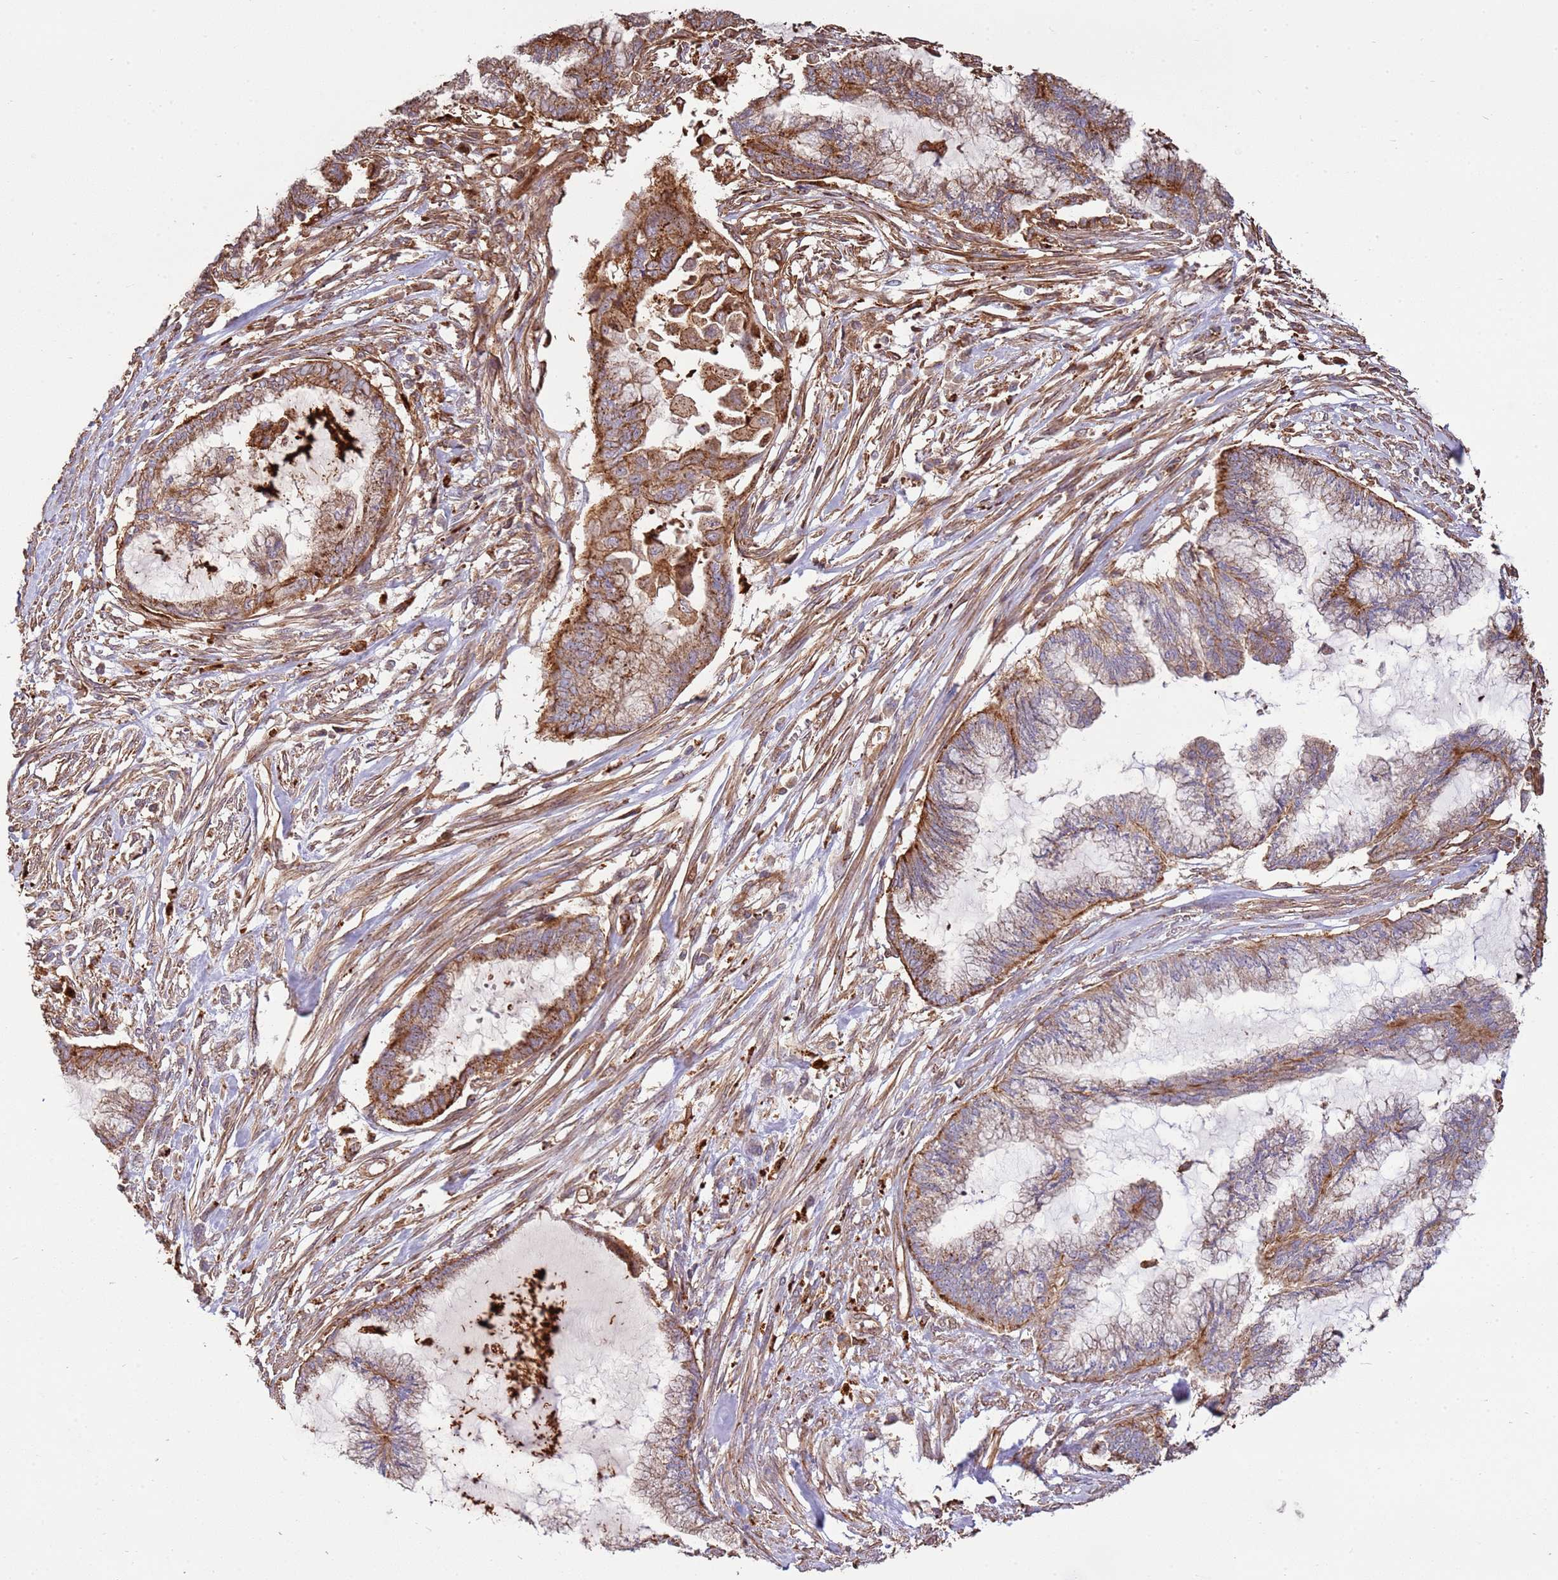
{"staining": {"intensity": "strong", "quantity": "25%-75%", "location": "cytoplasmic/membranous"}, "tissue": "endometrial cancer", "cell_type": "Tumor cells", "image_type": "cancer", "snomed": [{"axis": "morphology", "description": "Adenocarcinoma, NOS"}, {"axis": "topography", "description": "Endometrium"}], "caption": "Endometrial cancer stained with a protein marker demonstrates strong staining in tumor cells.", "gene": "NDUFAF4", "patient": {"sex": "female", "age": 86}}